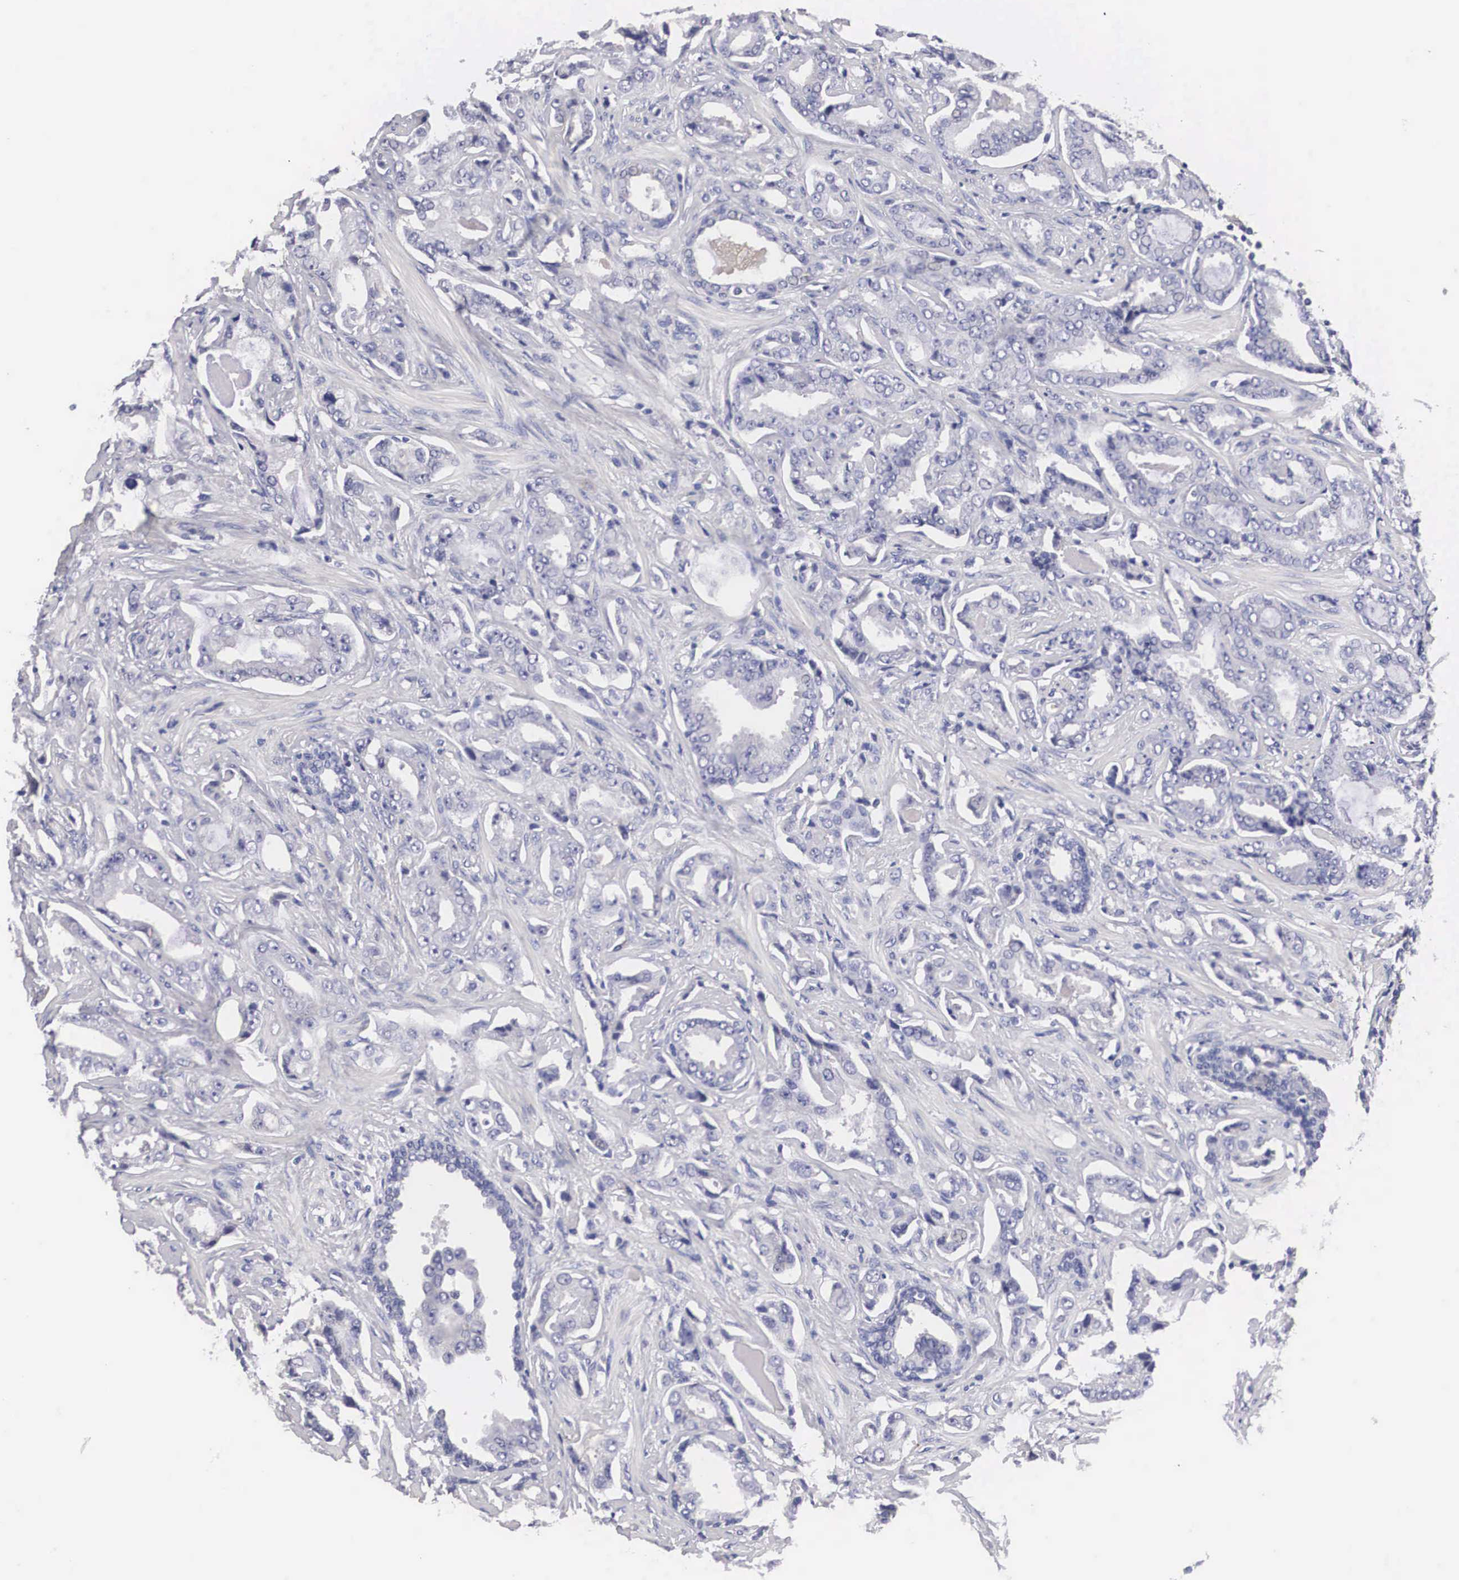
{"staining": {"intensity": "negative", "quantity": "none", "location": "none"}, "tissue": "prostate cancer", "cell_type": "Tumor cells", "image_type": "cancer", "snomed": [{"axis": "morphology", "description": "Adenocarcinoma, Low grade"}, {"axis": "topography", "description": "Prostate"}], "caption": "Protein analysis of prostate cancer (adenocarcinoma (low-grade)) displays no significant positivity in tumor cells. (DAB immunohistochemistry visualized using brightfield microscopy, high magnification).", "gene": "ABHD4", "patient": {"sex": "male", "age": 65}}